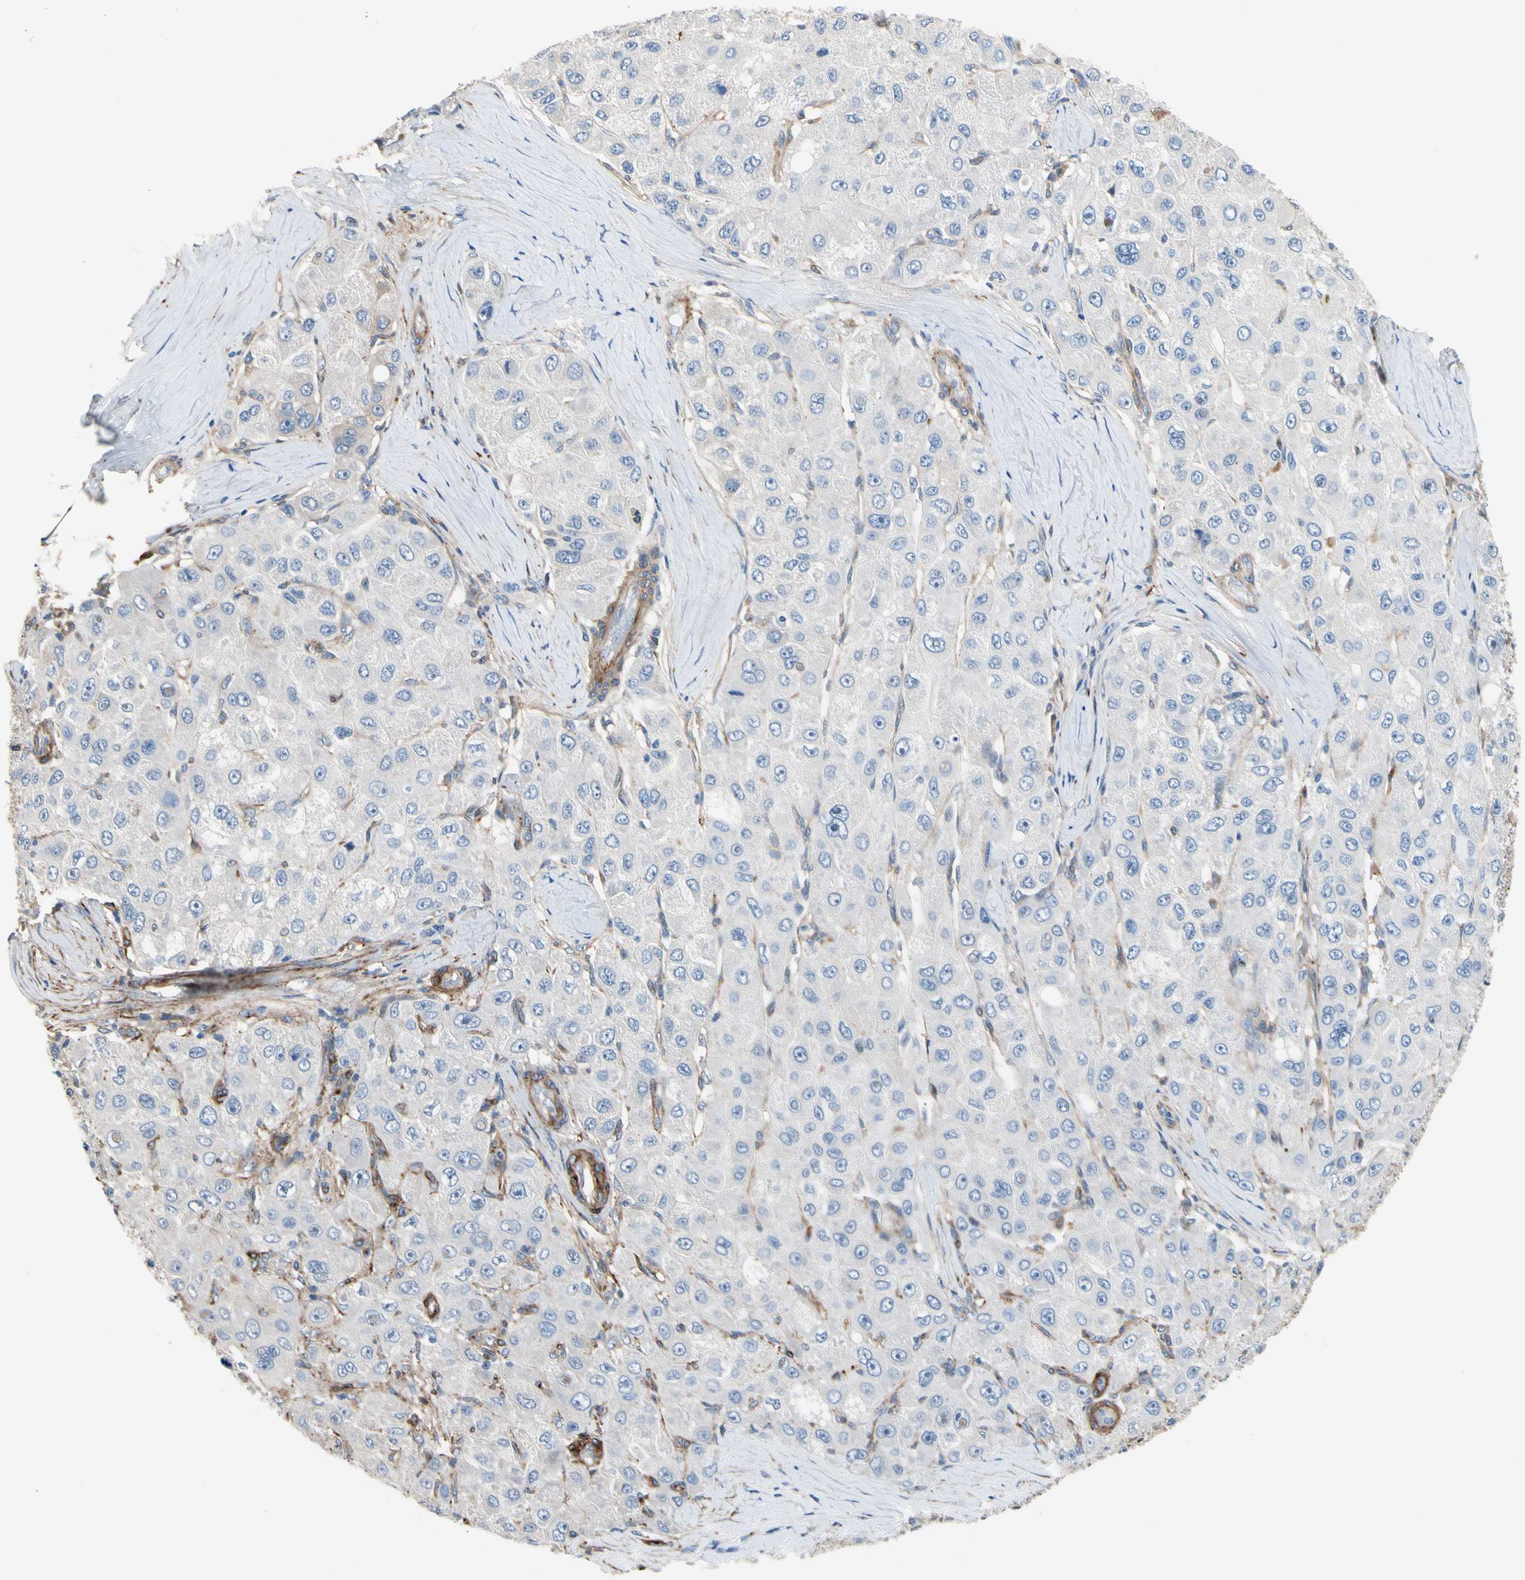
{"staining": {"intensity": "negative", "quantity": "none", "location": "none"}, "tissue": "liver cancer", "cell_type": "Tumor cells", "image_type": "cancer", "snomed": [{"axis": "morphology", "description": "Carcinoma, Hepatocellular, NOS"}, {"axis": "topography", "description": "Liver"}], "caption": "This is an immunohistochemistry (IHC) image of human hepatocellular carcinoma (liver). There is no expression in tumor cells.", "gene": "ENTREP3", "patient": {"sex": "male", "age": 80}}